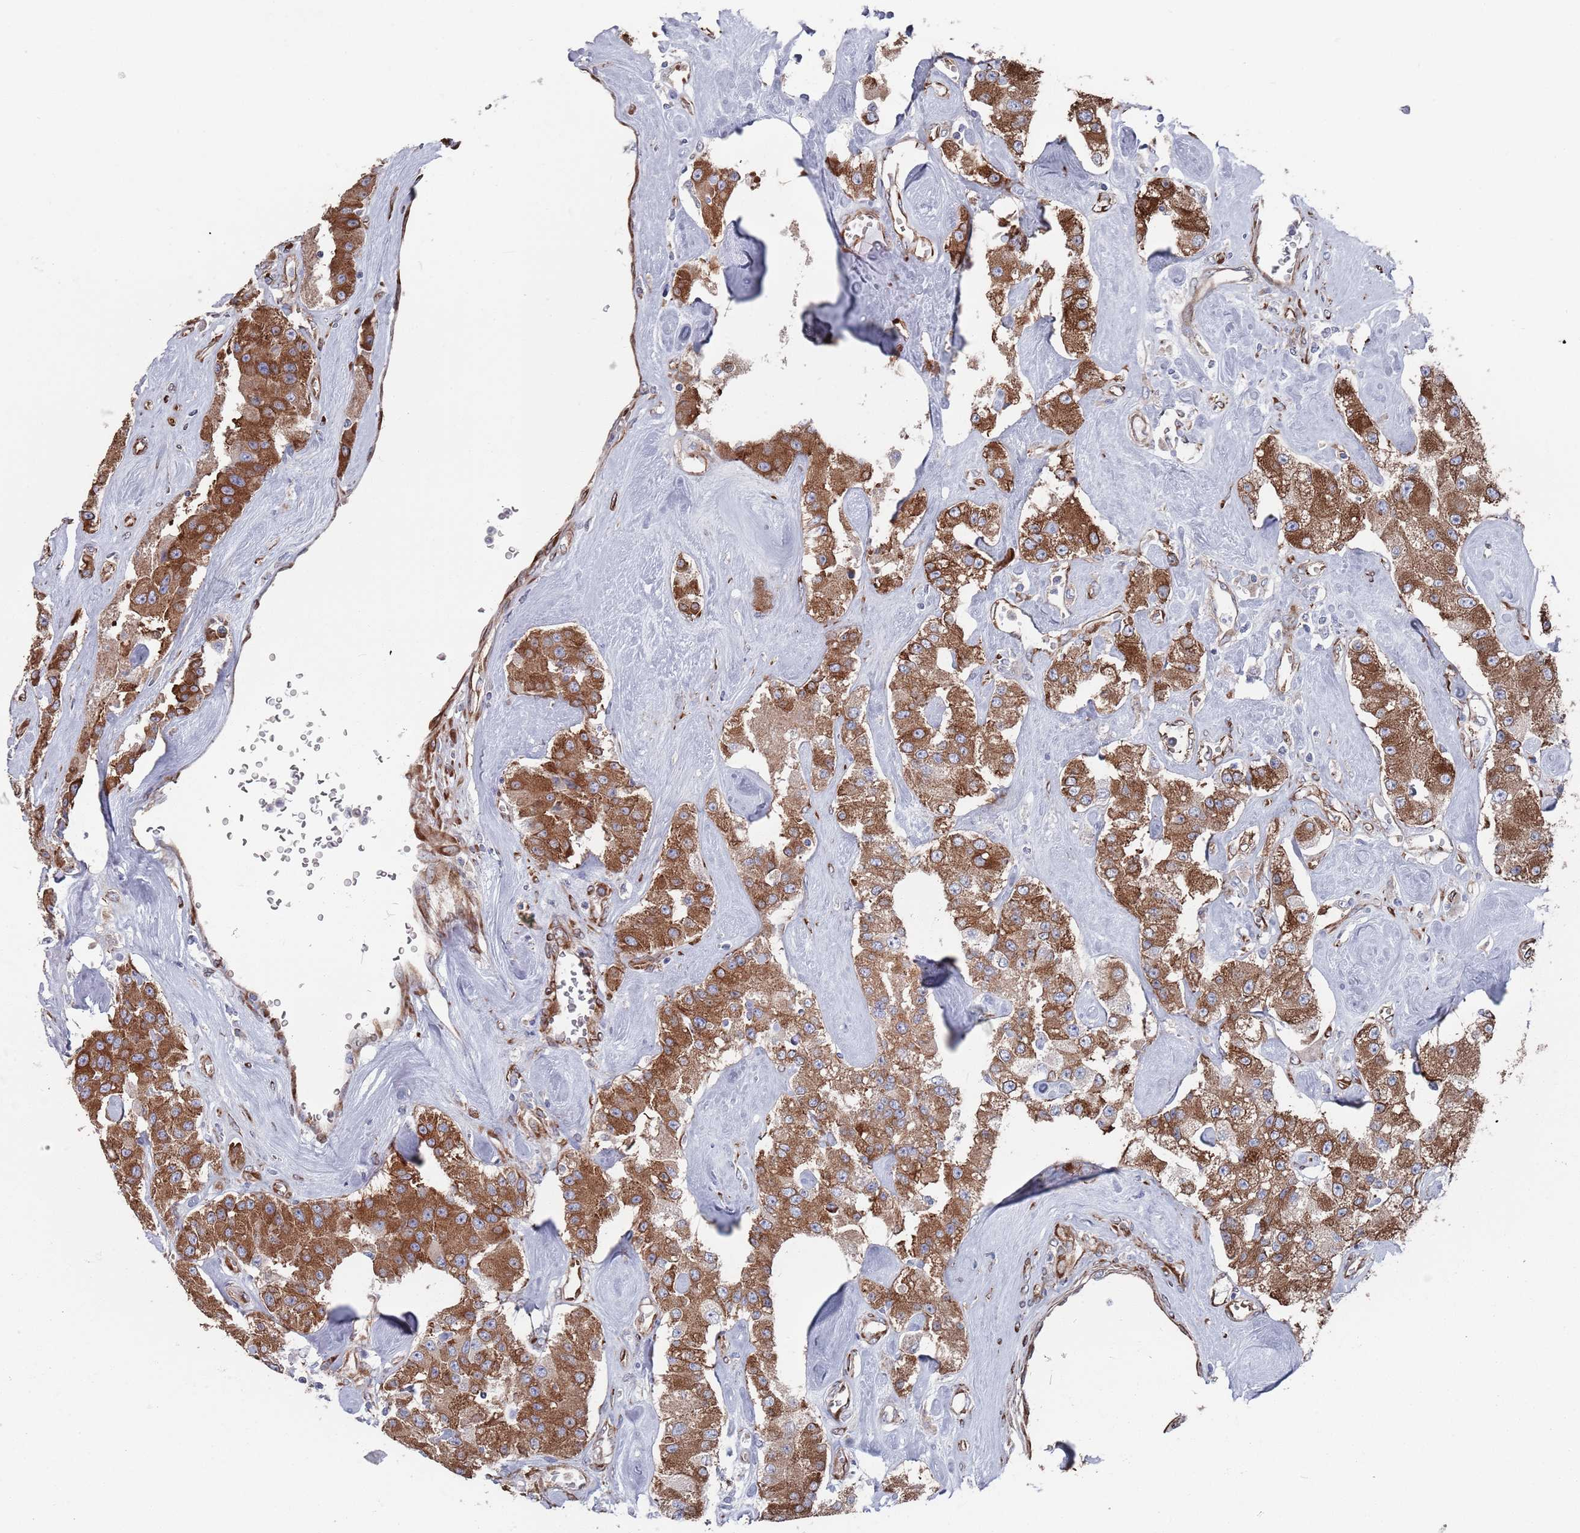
{"staining": {"intensity": "moderate", "quantity": ">75%", "location": "cytoplasmic/membranous"}, "tissue": "carcinoid", "cell_type": "Tumor cells", "image_type": "cancer", "snomed": [{"axis": "morphology", "description": "Carcinoid, malignant, NOS"}, {"axis": "topography", "description": "Pancreas"}], "caption": "IHC of carcinoid shows medium levels of moderate cytoplasmic/membranous positivity in approximately >75% of tumor cells.", "gene": "CCDC106", "patient": {"sex": "male", "age": 41}}